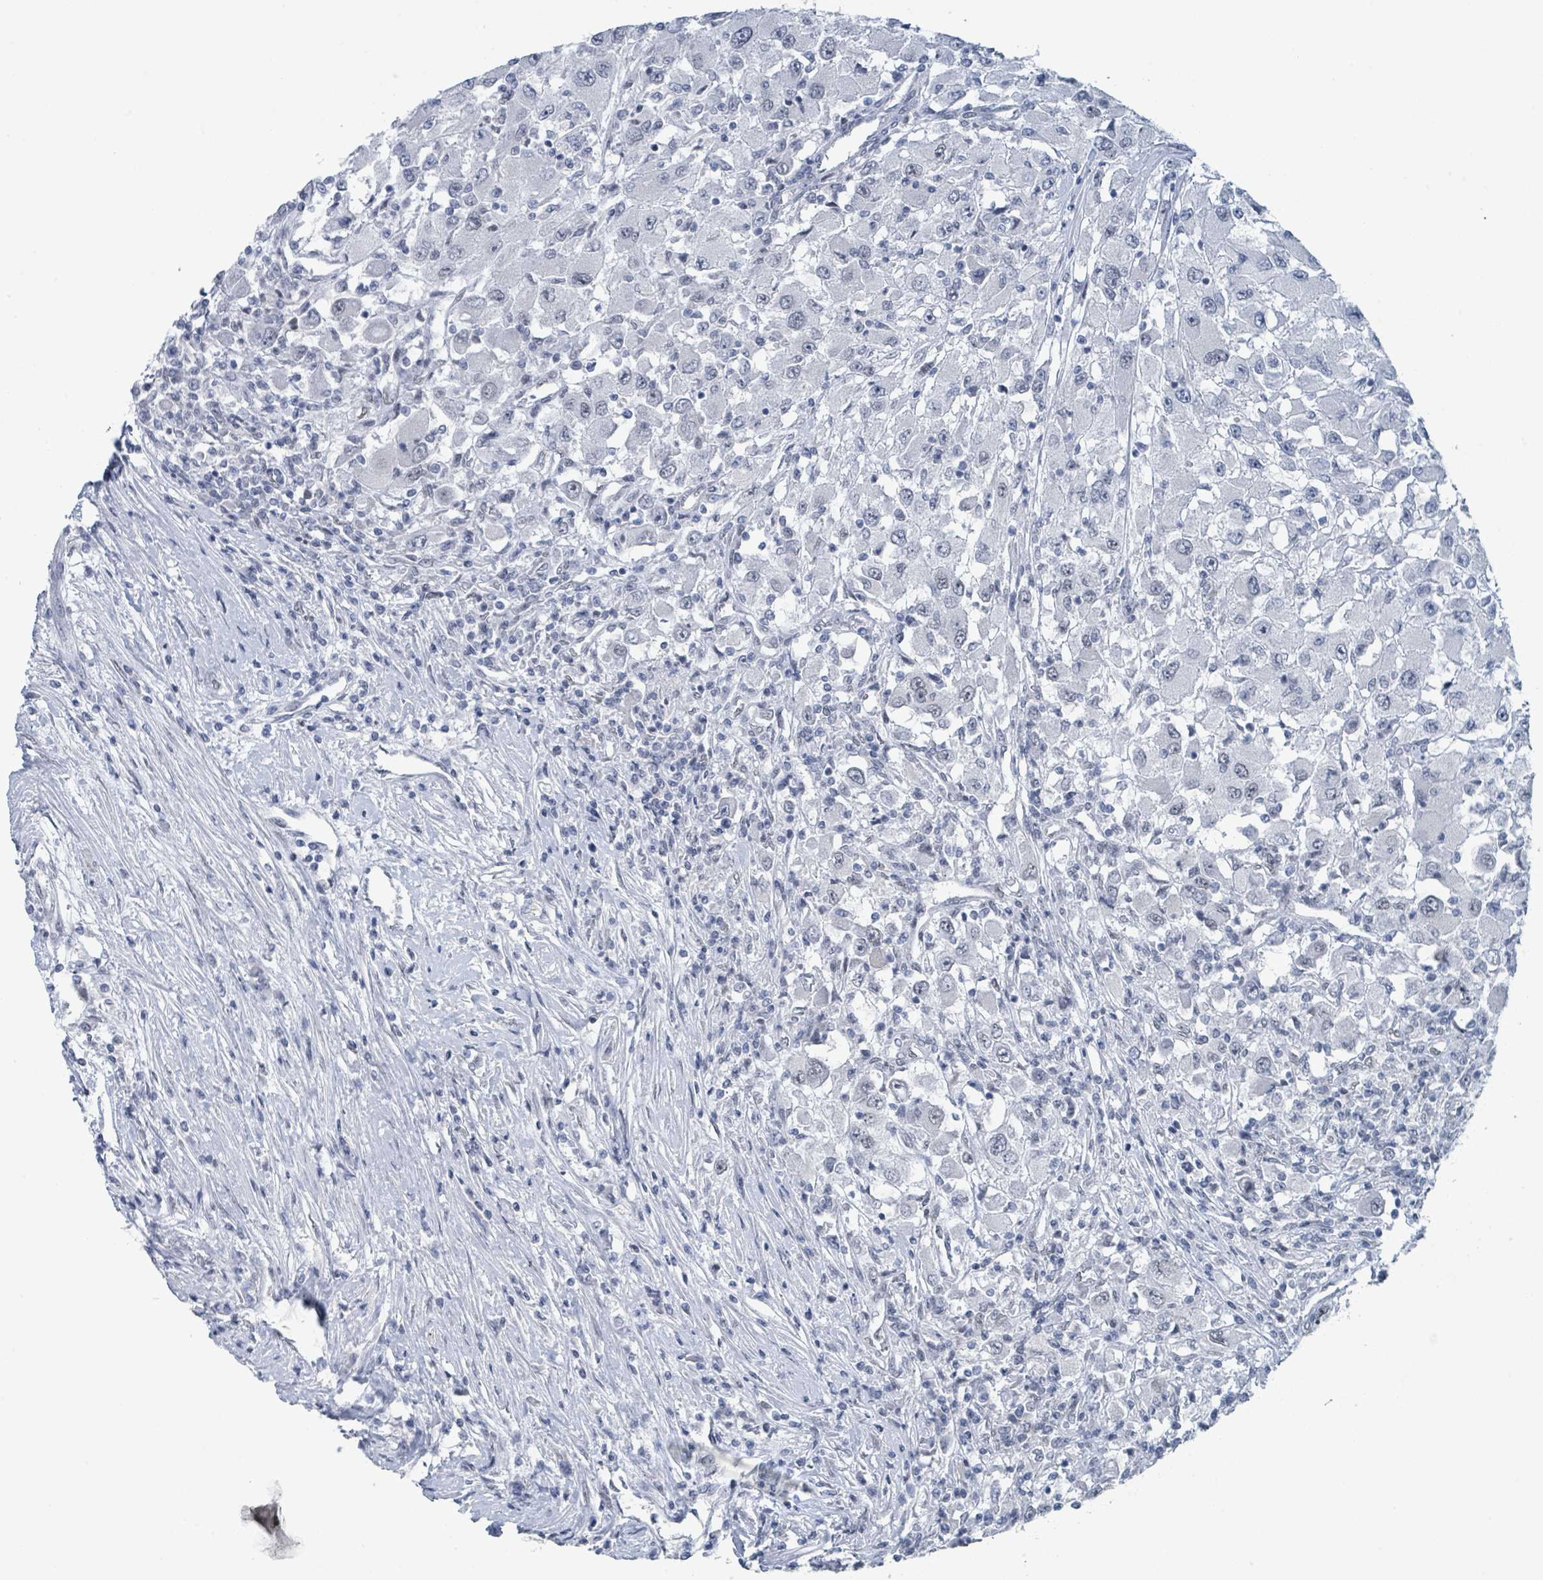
{"staining": {"intensity": "negative", "quantity": "none", "location": "none"}, "tissue": "renal cancer", "cell_type": "Tumor cells", "image_type": "cancer", "snomed": [{"axis": "morphology", "description": "Adenocarcinoma, NOS"}, {"axis": "topography", "description": "Kidney"}], "caption": "Immunohistochemistry of adenocarcinoma (renal) reveals no expression in tumor cells.", "gene": "EHMT2", "patient": {"sex": "female", "age": 67}}